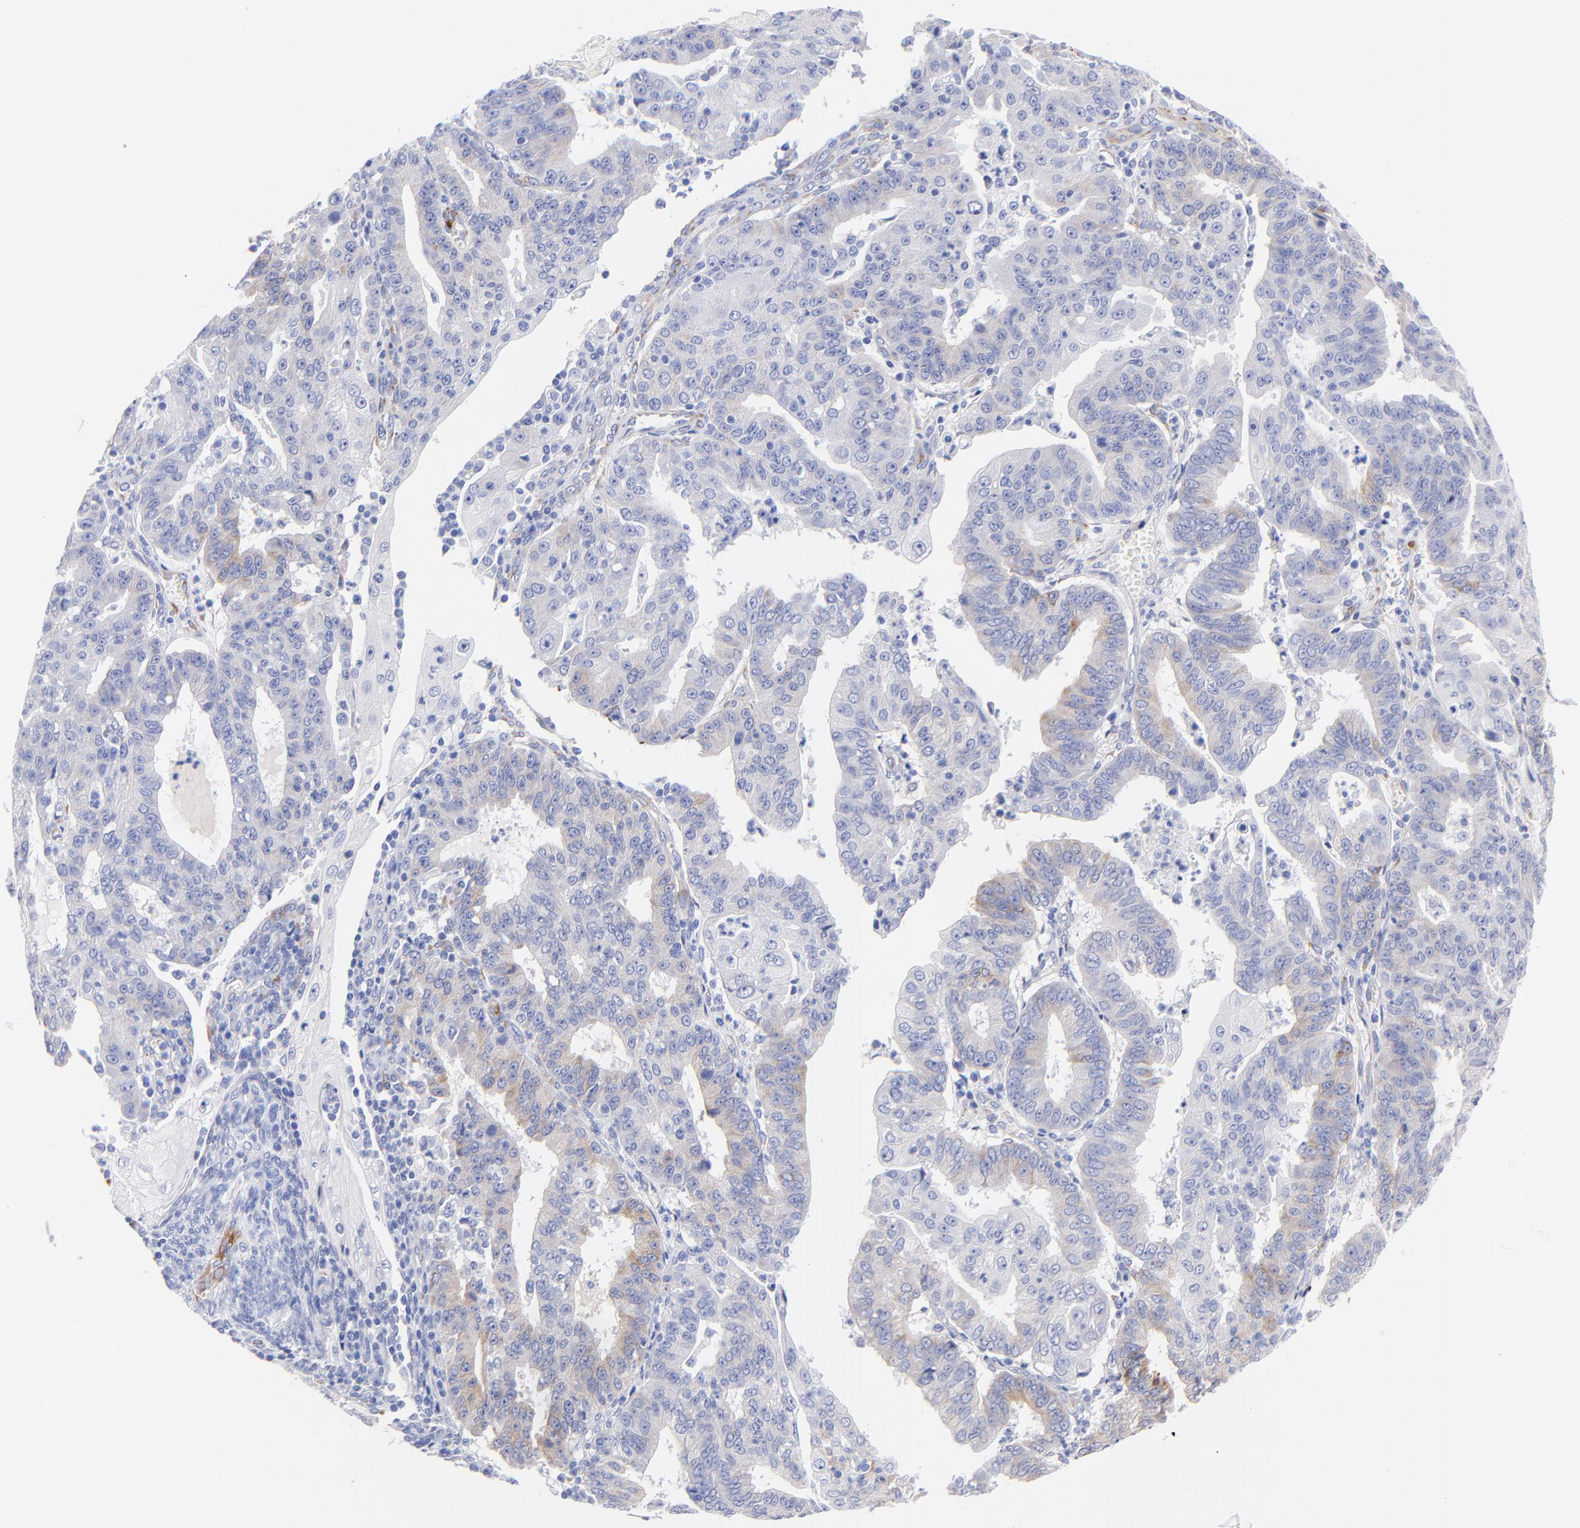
{"staining": {"intensity": "weak", "quantity": "<25%", "location": "cytoplasmic/membranous"}, "tissue": "endometrial cancer", "cell_type": "Tumor cells", "image_type": "cancer", "snomed": [{"axis": "morphology", "description": "Adenocarcinoma, NOS"}, {"axis": "topography", "description": "Endometrium"}], "caption": "Immunohistochemistry of human endometrial cancer (adenocarcinoma) displays no expression in tumor cells. Nuclei are stained in blue.", "gene": "C1QTNF6", "patient": {"sex": "female", "age": 56}}